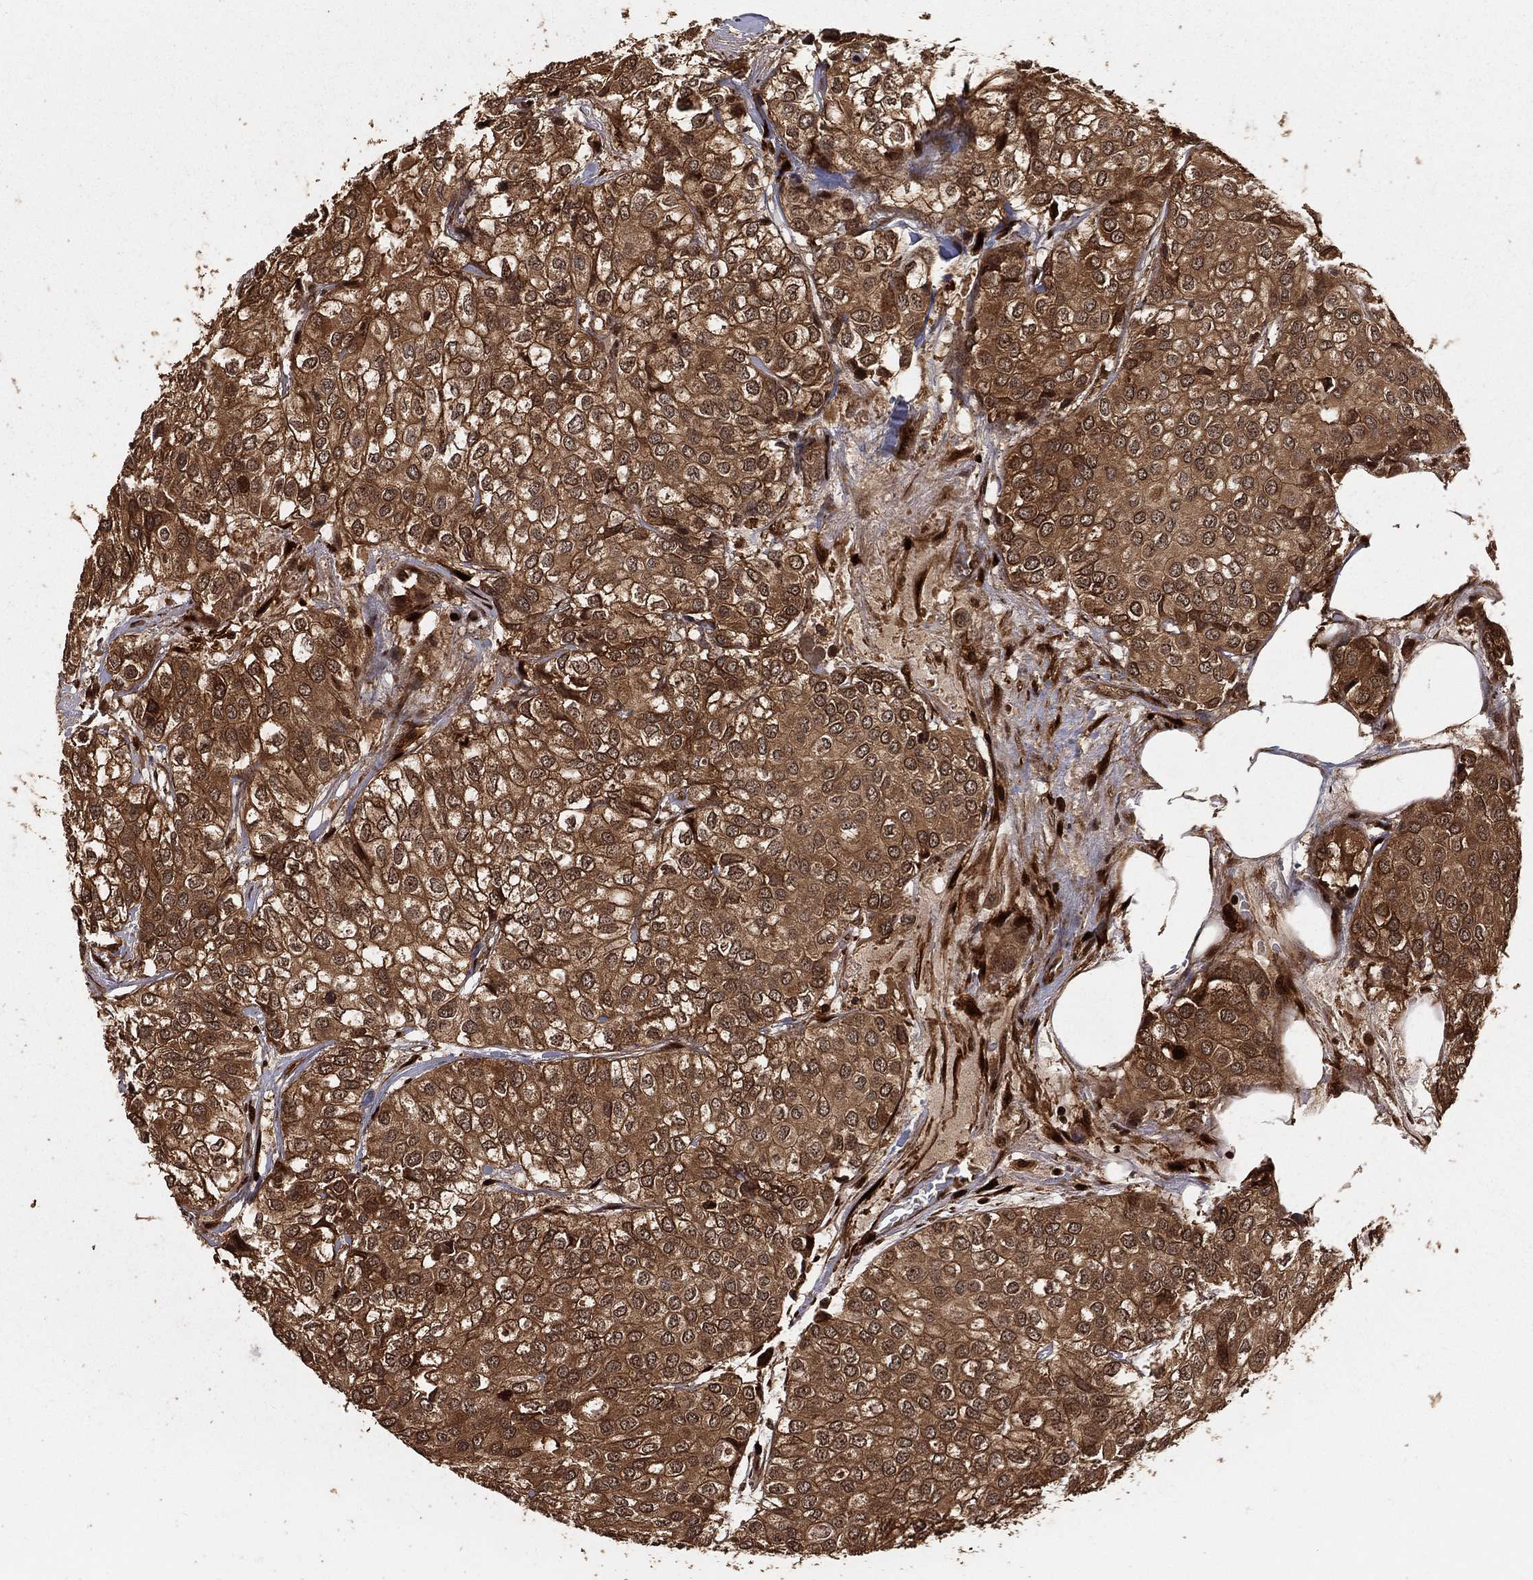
{"staining": {"intensity": "strong", "quantity": ">75%", "location": "cytoplasmic/membranous,nuclear"}, "tissue": "urothelial cancer", "cell_type": "Tumor cells", "image_type": "cancer", "snomed": [{"axis": "morphology", "description": "Urothelial carcinoma, High grade"}, {"axis": "topography", "description": "Urinary bladder"}], "caption": "High-power microscopy captured an immunohistochemistry histopathology image of urothelial cancer, revealing strong cytoplasmic/membranous and nuclear expression in about >75% of tumor cells.", "gene": "MAPK1", "patient": {"sex": "male", "age": 73}}